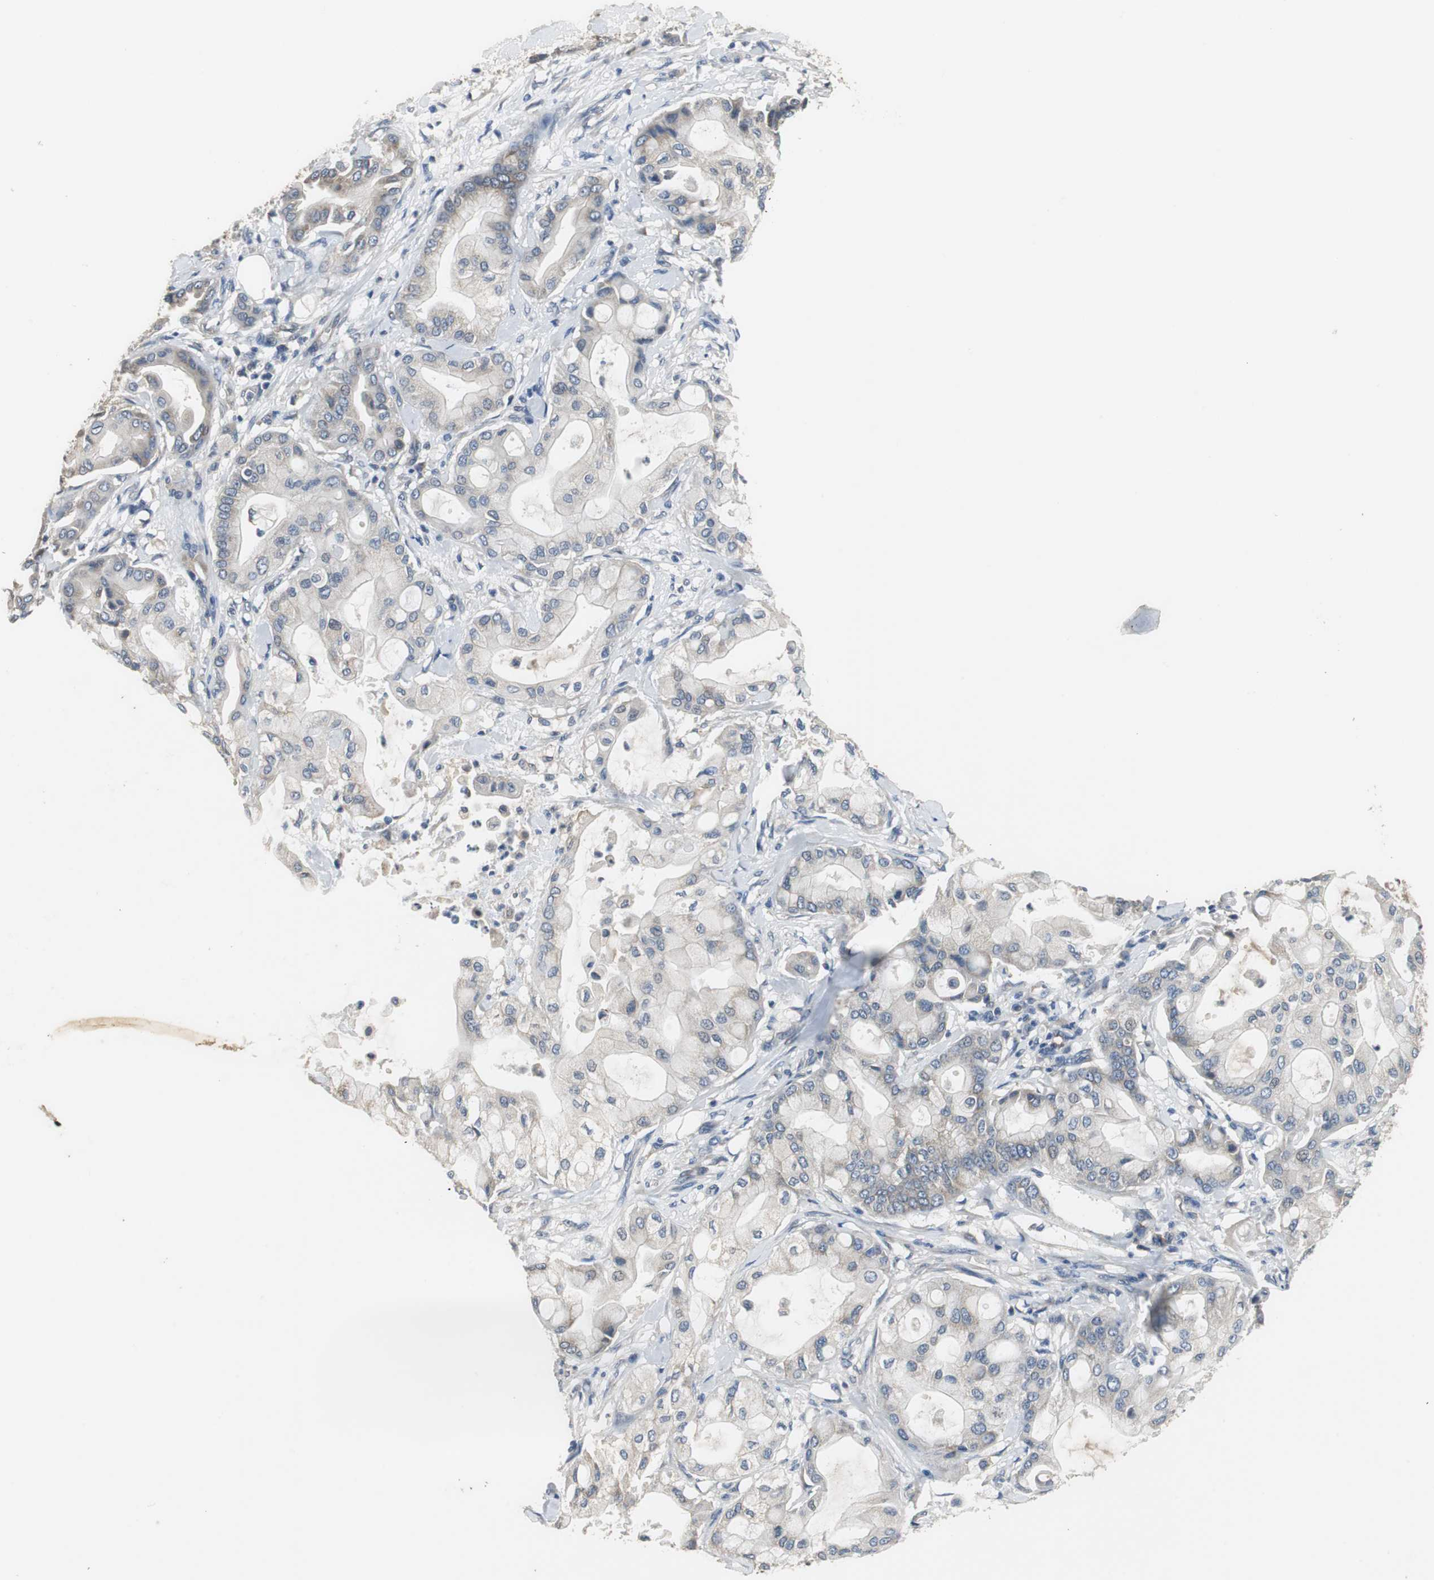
{"staining": {"intensity": "negative", "quantity": "none", "location": "none"}, "tissue": "pancreatic cancer", "cell_type": "Tumor cells", "image_type": "cancer", "snomed": [{"axis": "morphology", "description": "Adenocarcinoma, NOS"}, {"axis": "morphology", "description": "Adenocarcinoma, metastatic, NOS"}, {"axis": "topography", "description": "Lymph node"}, {"axis": "topography", "description": "Pancreas"}, {"axis": "topography", "description": "Duodenum"}], "caption": "Immunohistochemistry (IHC) micrograph of neoplastic tissue: human adenocarcinoma (pancreatic) stained with DAB (3,3'-diaminobenzidine) exhibits no significant protein positivity in tumor cells. Nuclei are stained in blue.", "gene": "MTIF2", "patient": {"sex": "female", "age": 64}}